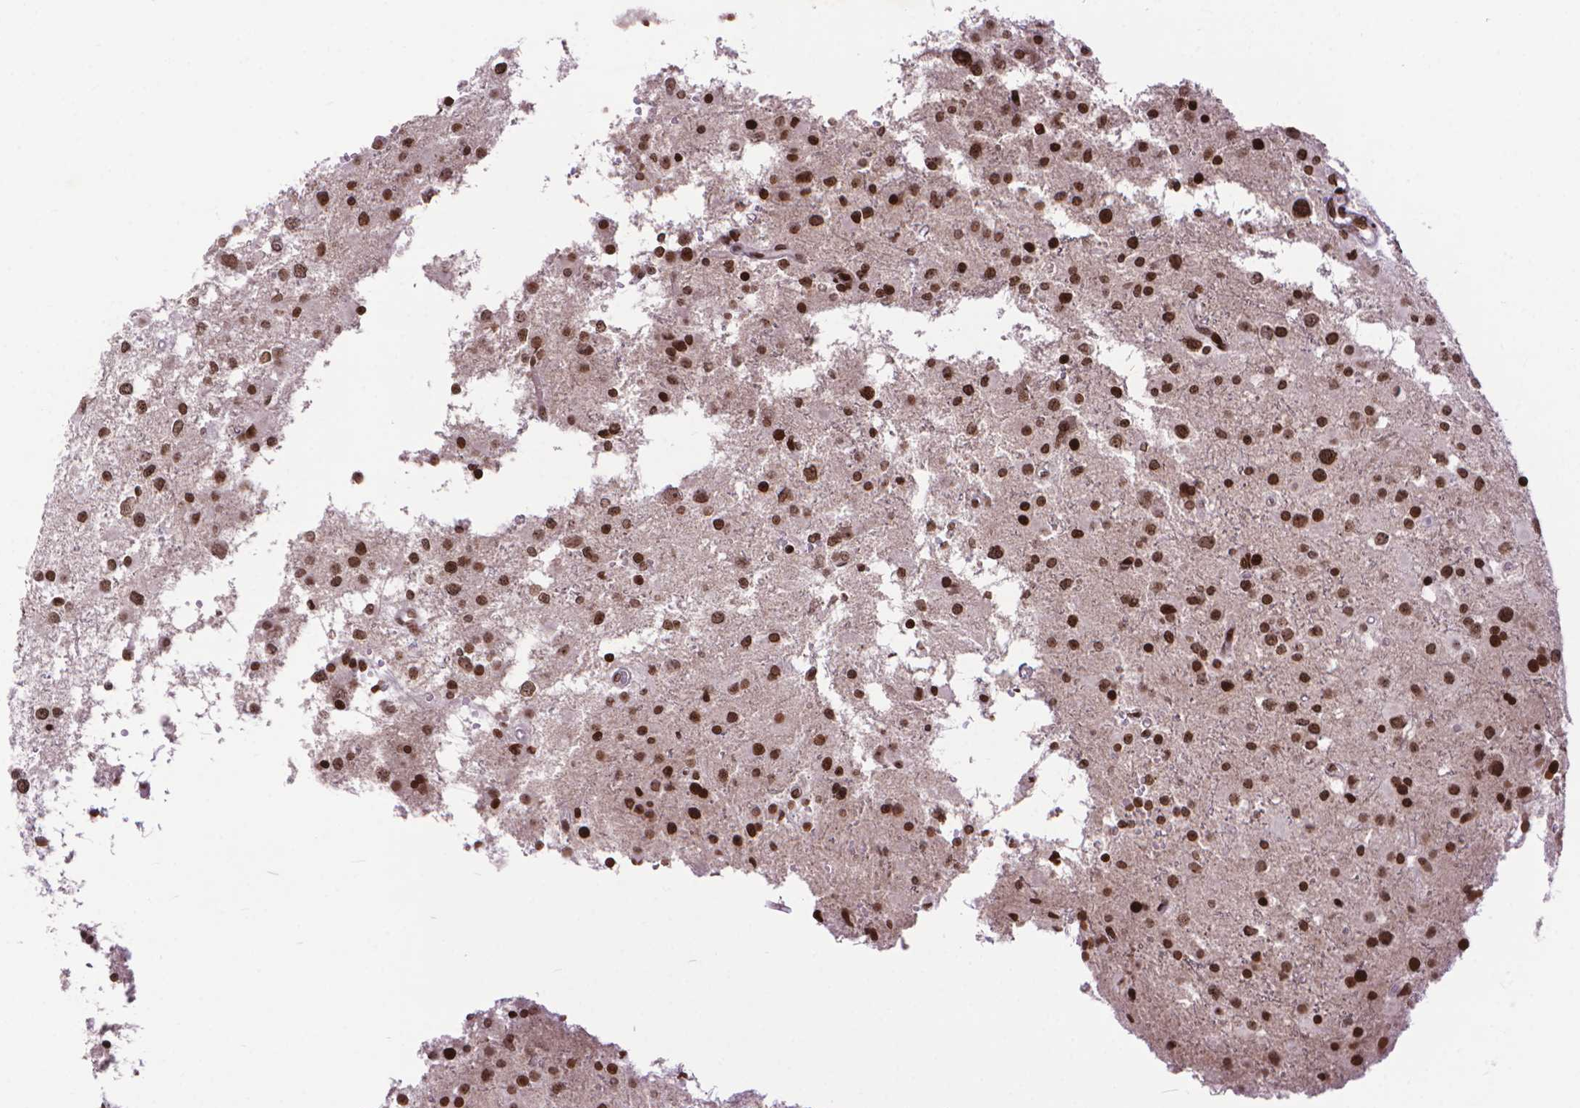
{"staining": {"intensity": "strong", "quantity": ">75%", "location": "nuclear"}, "tissue": "glioma", "cell_type": "Tumor cells", "image_type": "cancer", "snomed": [{"axis": "morphology", "description": "Glioma, malignant, High grade"}, {"axis": "topography", "description": "Brain"}], "caption": "This photomicrograph exhibits IHC staining of human glioma, with high strong nuclear positivity in approximately >75% of tumor cells.", "gene": "AMER1", "patient": {"sex": "male", "age": 54}}